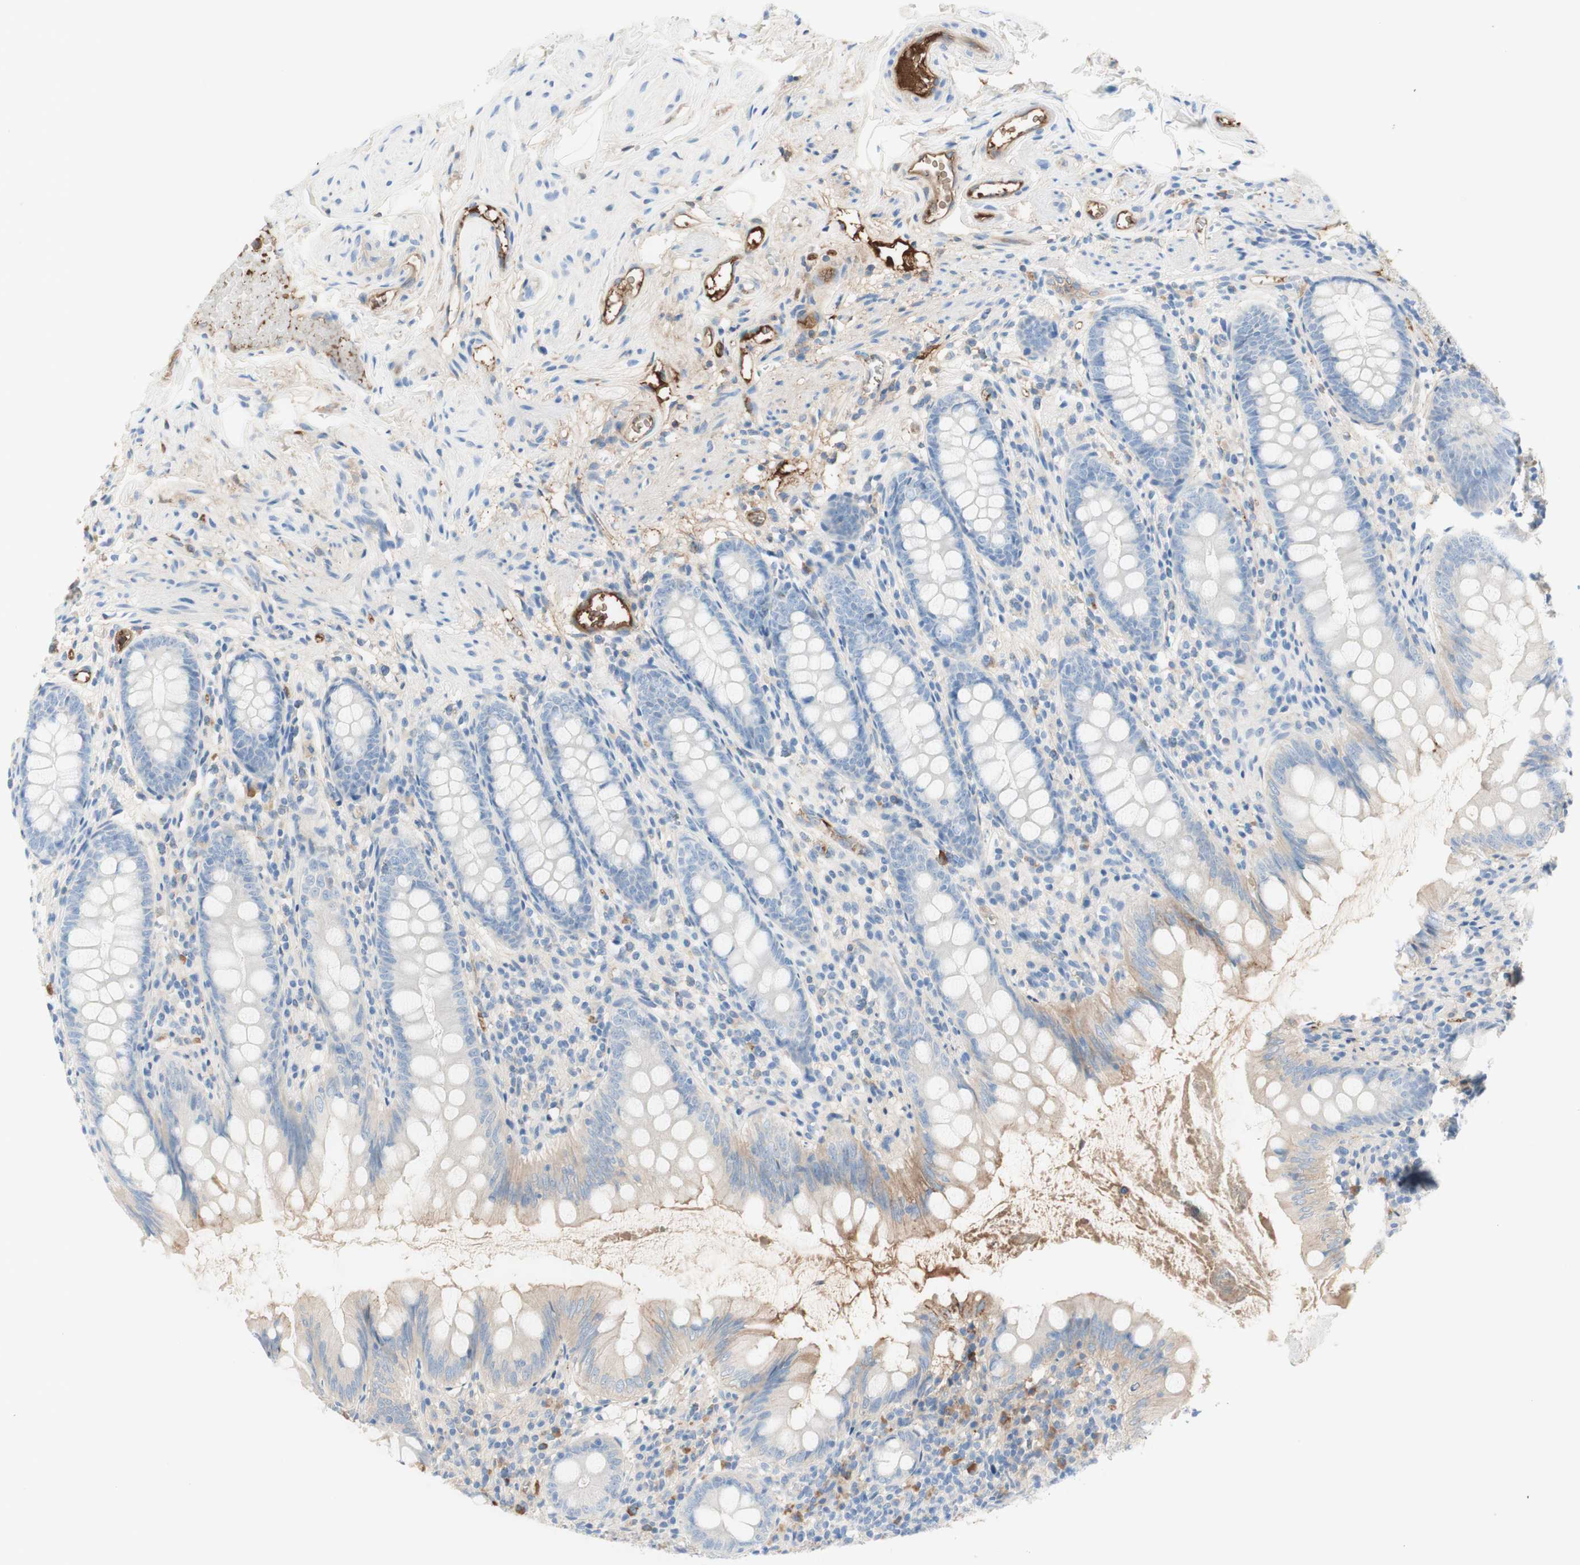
{"staining": {"intensity": "weak", "quantity": "<25%", "location": "cytoplasmic/membranous"}, "tissue": "appendix", "cell_type": "Glandular cells", "image_type": "normal", "snomed": [{"axis": "morphology", "description": "Normal tissue, NOS"}, {"axis": "topography", "description": "Appendix"}], "caption": "Appendix was stained to show a protein in brown. There is no significant staining in glandular cells. (Stains: DAB (3,3'-diaminobenzidine) immunohistochemistry with hematoxylin counter stain, Microscopy: brightfield microscopy at high magnification).", "gene": "KNG1", "patient": {"sex": "female", "age": 77}}